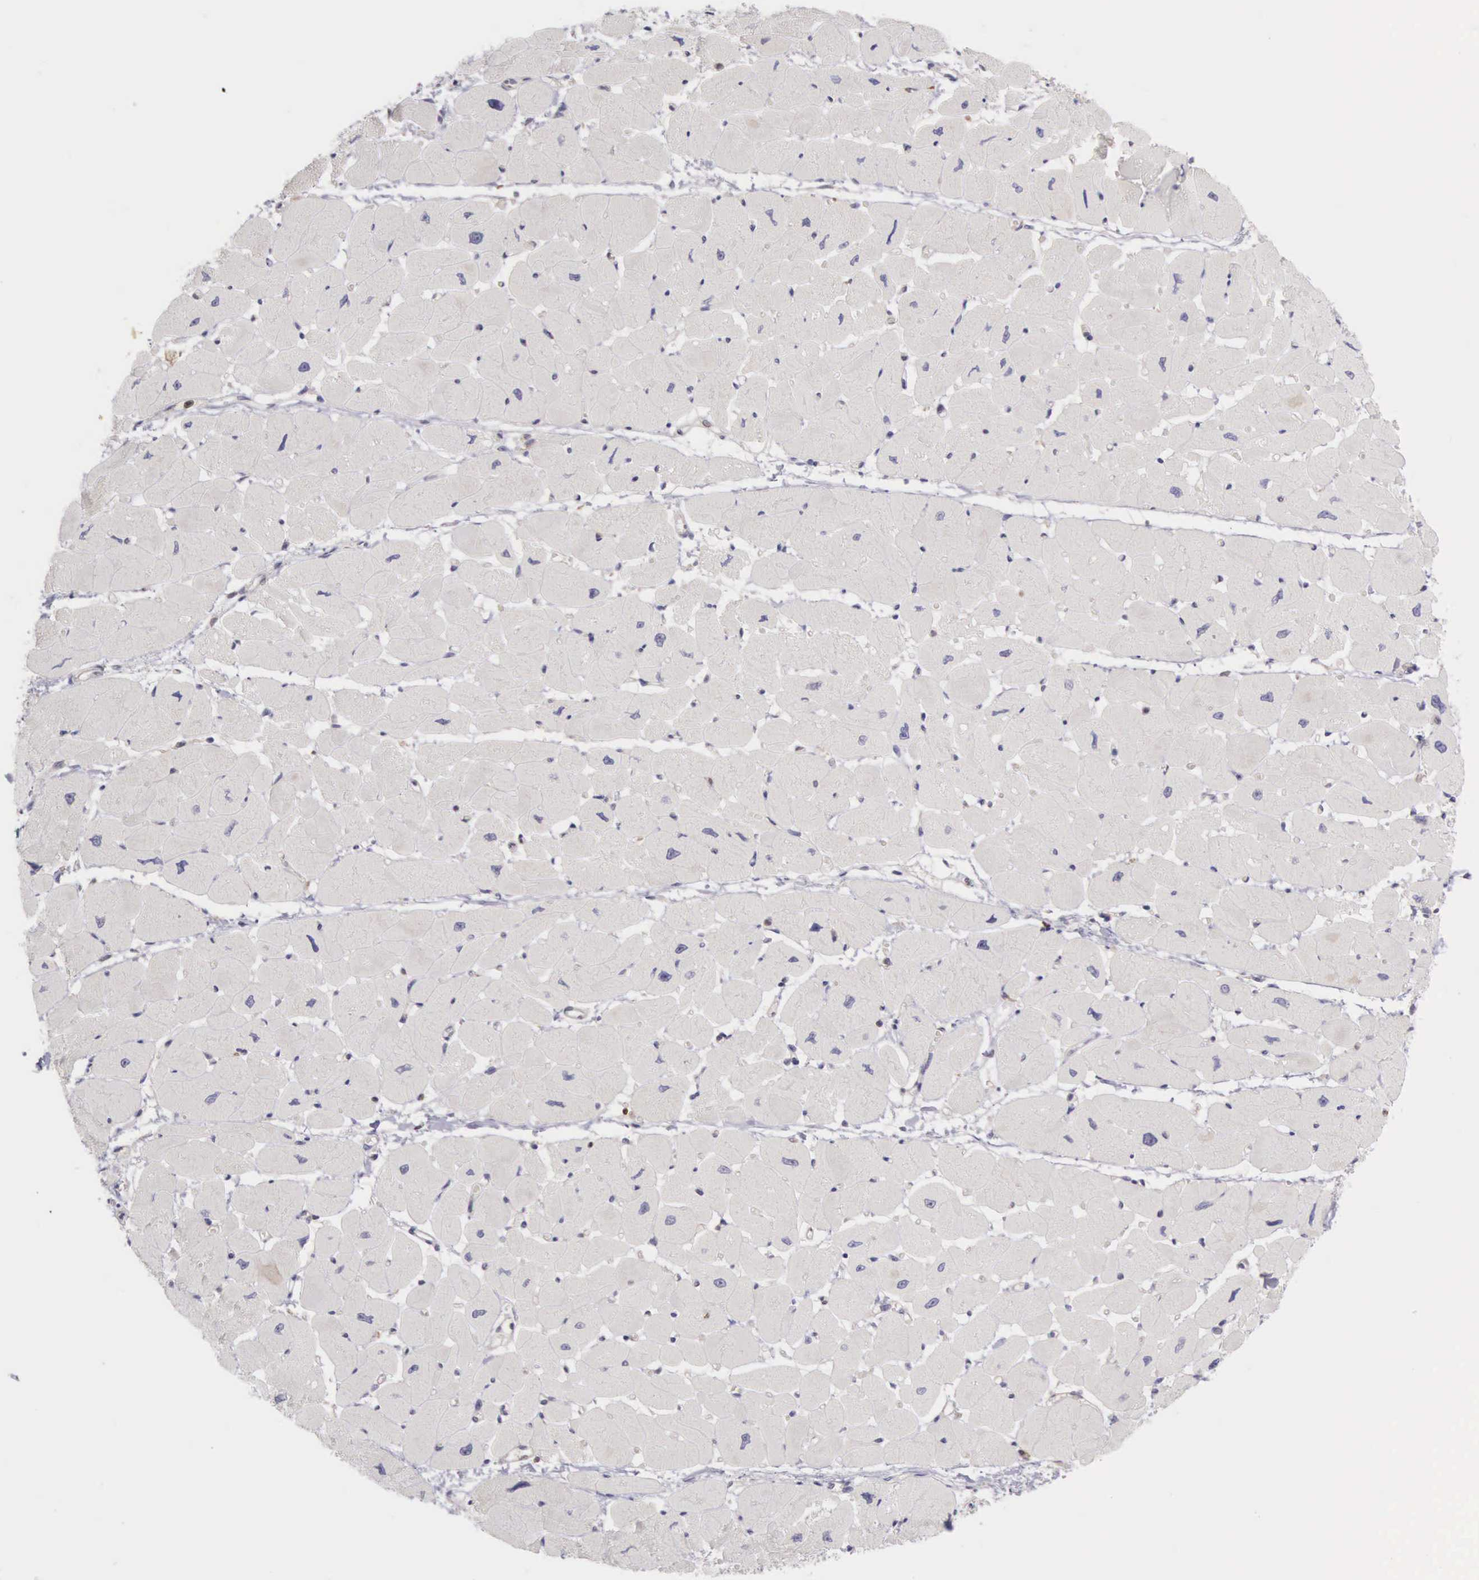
{"staining": {"intensity": "weak", "quantity": "25%-75%", "location": "cytoplasmic/membranous"}, "tissue": "heart muscle", "cell_type": "Cardiomyocytes", "image_type": "normal", "snomed": [{"axis": "morphology", "description": "Normal tissue, NOS"}, {"axis": "topography", "description": "Heart"}], "caption": "Immunohistochemistry (IHC) image of benign heart muscle: heart muscle stained using IHC shows low levels of weak protein expression localized specifically in the cytoplasmic/membranous of cardiomyocytes, appearing as a cytoplasmic/membranous brown color.", "gene": "GRK3", "patient": {"sex": "female", "age": 54}}